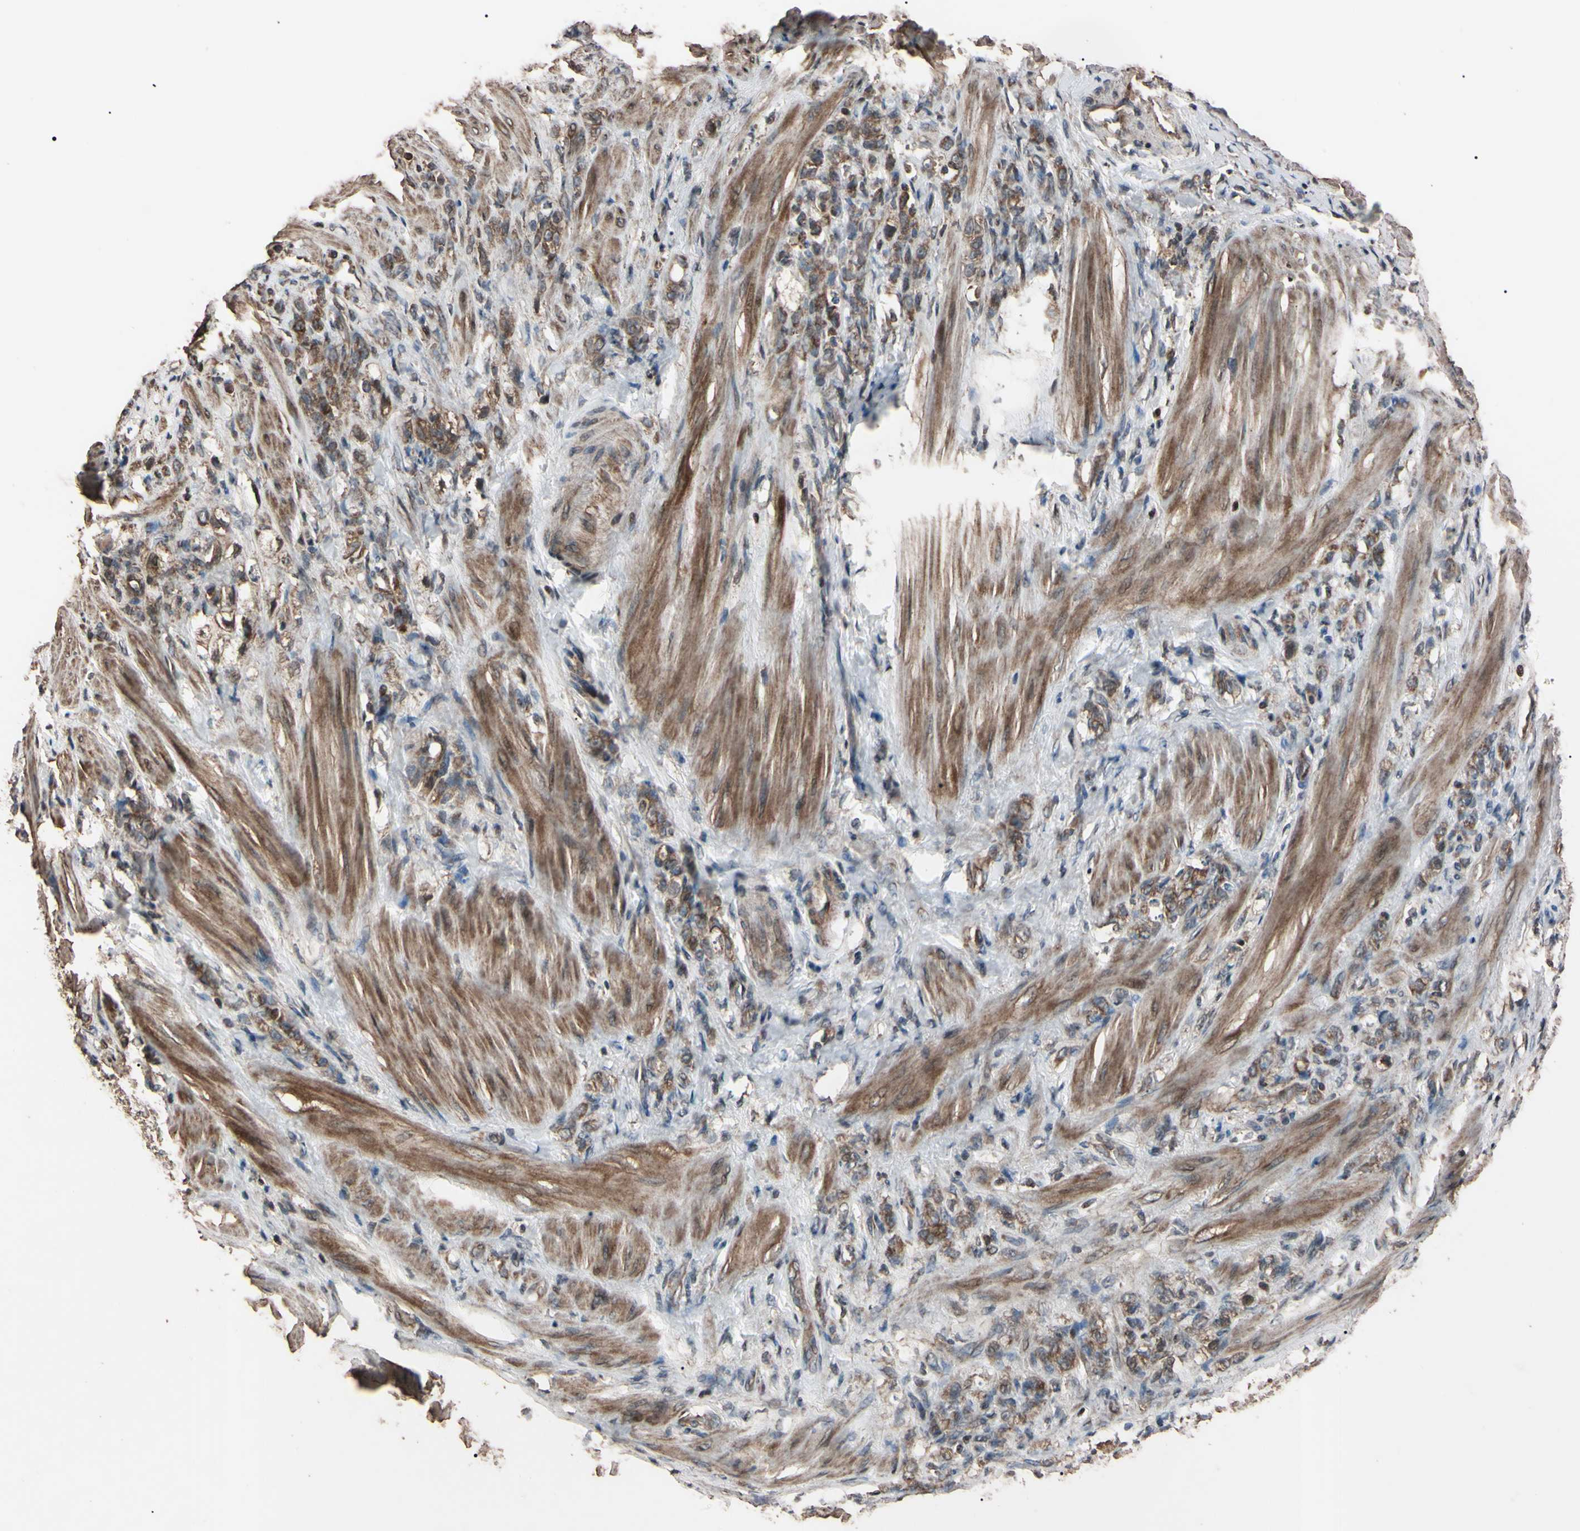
{"staining": {"intensity": "moderate", "quantity": ">75%", "location": "cytoplasmic/membranous"}, "tissue": "stomach cancer", "cell_type": "Tumor cells", "image_type": "cancer", "snomed": [{"axis": "morphology", "description": "Adenocarcinoma, NOS"}, {"axis": "topography", "description": "Stomach"}], "caption": "A brown stain labels moderate cytoplasmic/membranous positivity of a protein in stomach cancer (adenocarcinoma) tumor cells.", "gene": "TNFRSF1A", "patient": {"sex": "male", "age": 82}}